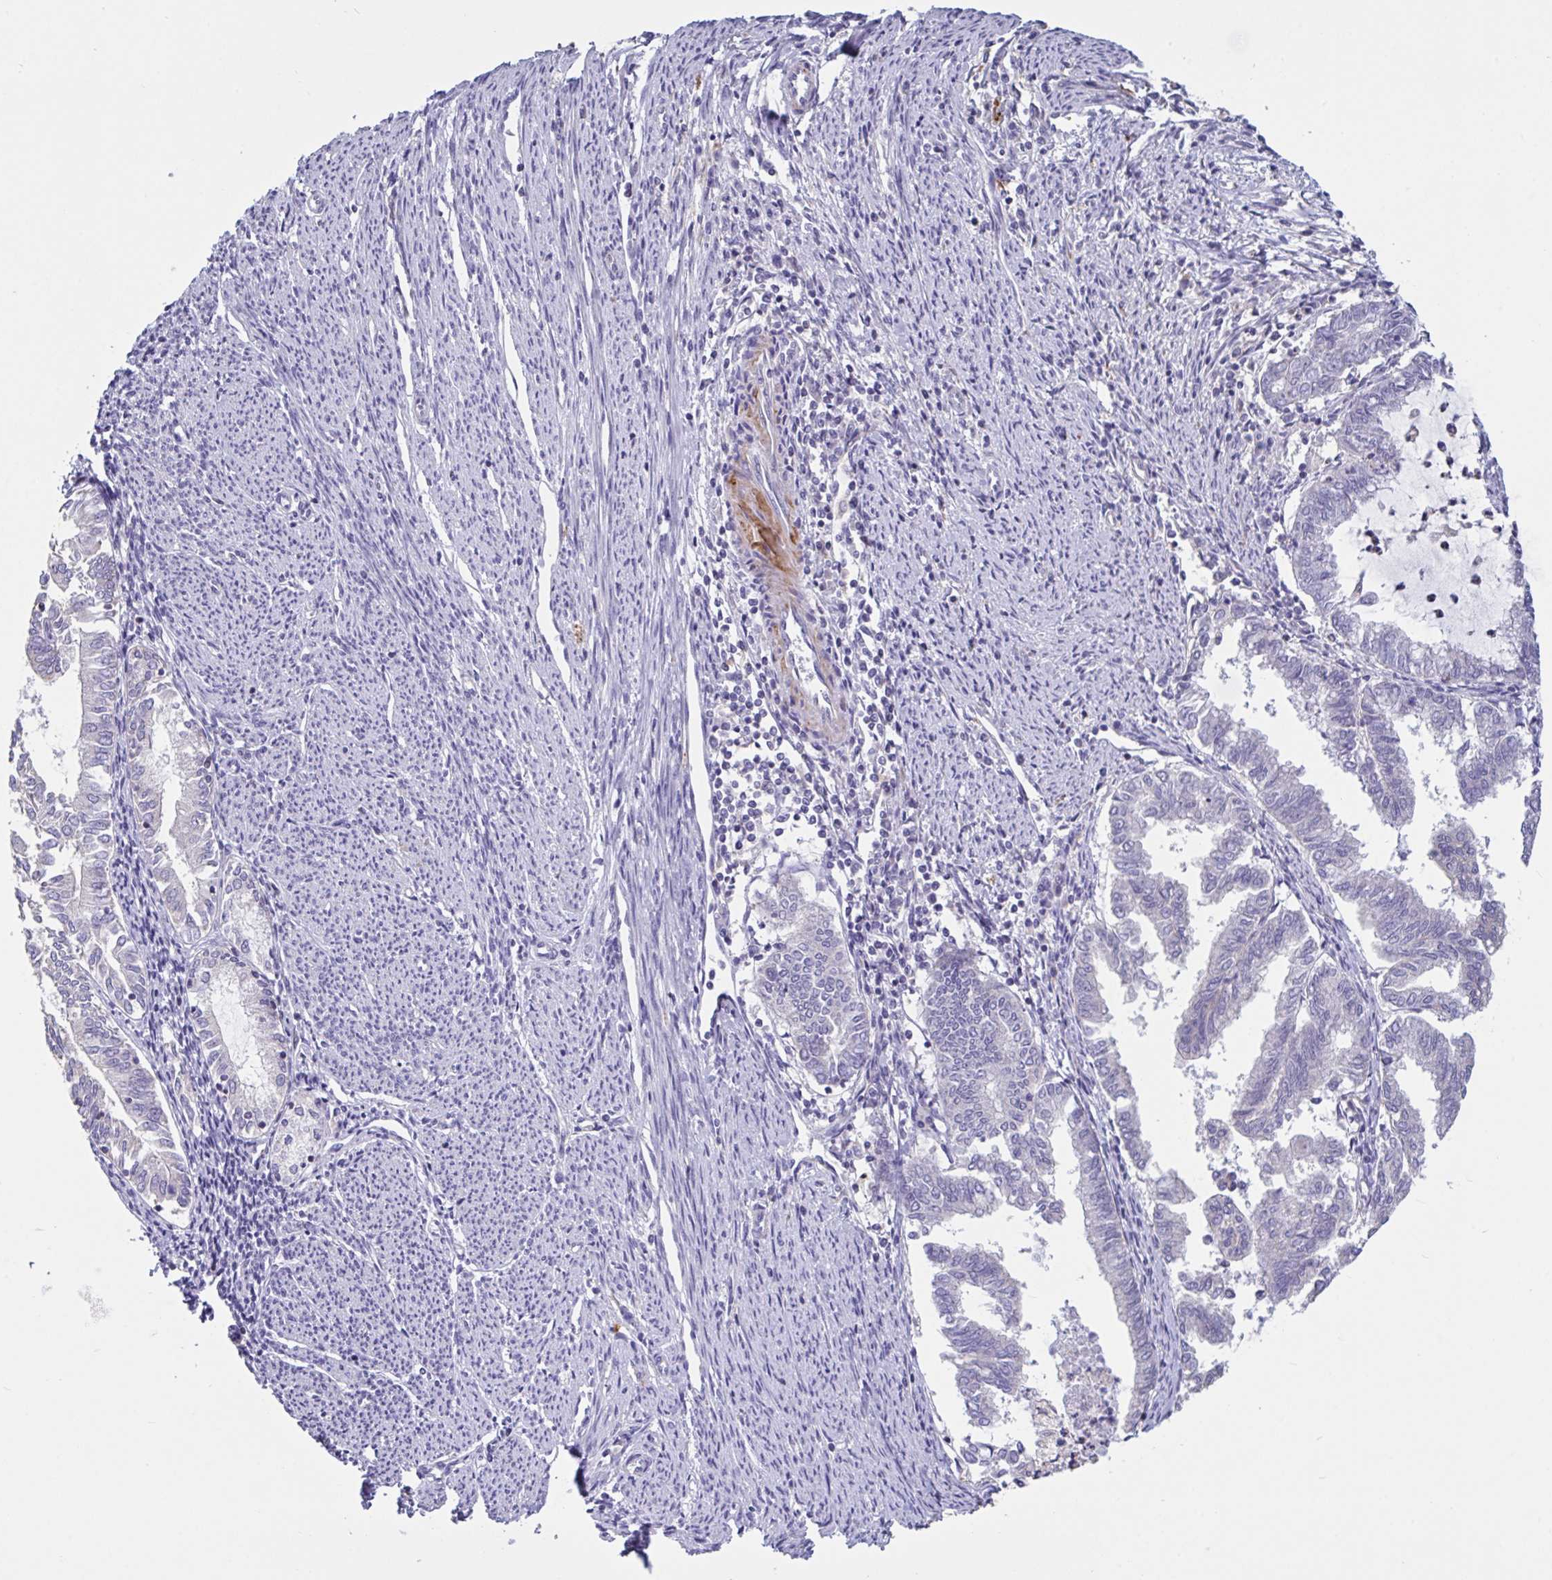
{"staining": {"intensity": "negative", "quantity": "none", "location": "none"}, "tissue": "endometrial cancer", "cell_type": "Tumor cells", "image_type": "cancer", "snomed": [{"axis": "morphology", "description": "Adenocarcinoma, NOS"}, {"axis": "topography", "description": "Endometrium"}], "caption": "This is an immunohistochemistry micrograph of human endometrial cancer. There is no expression in tumor cells.", "gene": "DDX39A", "patient": {"sex": "female", "age": 79}}